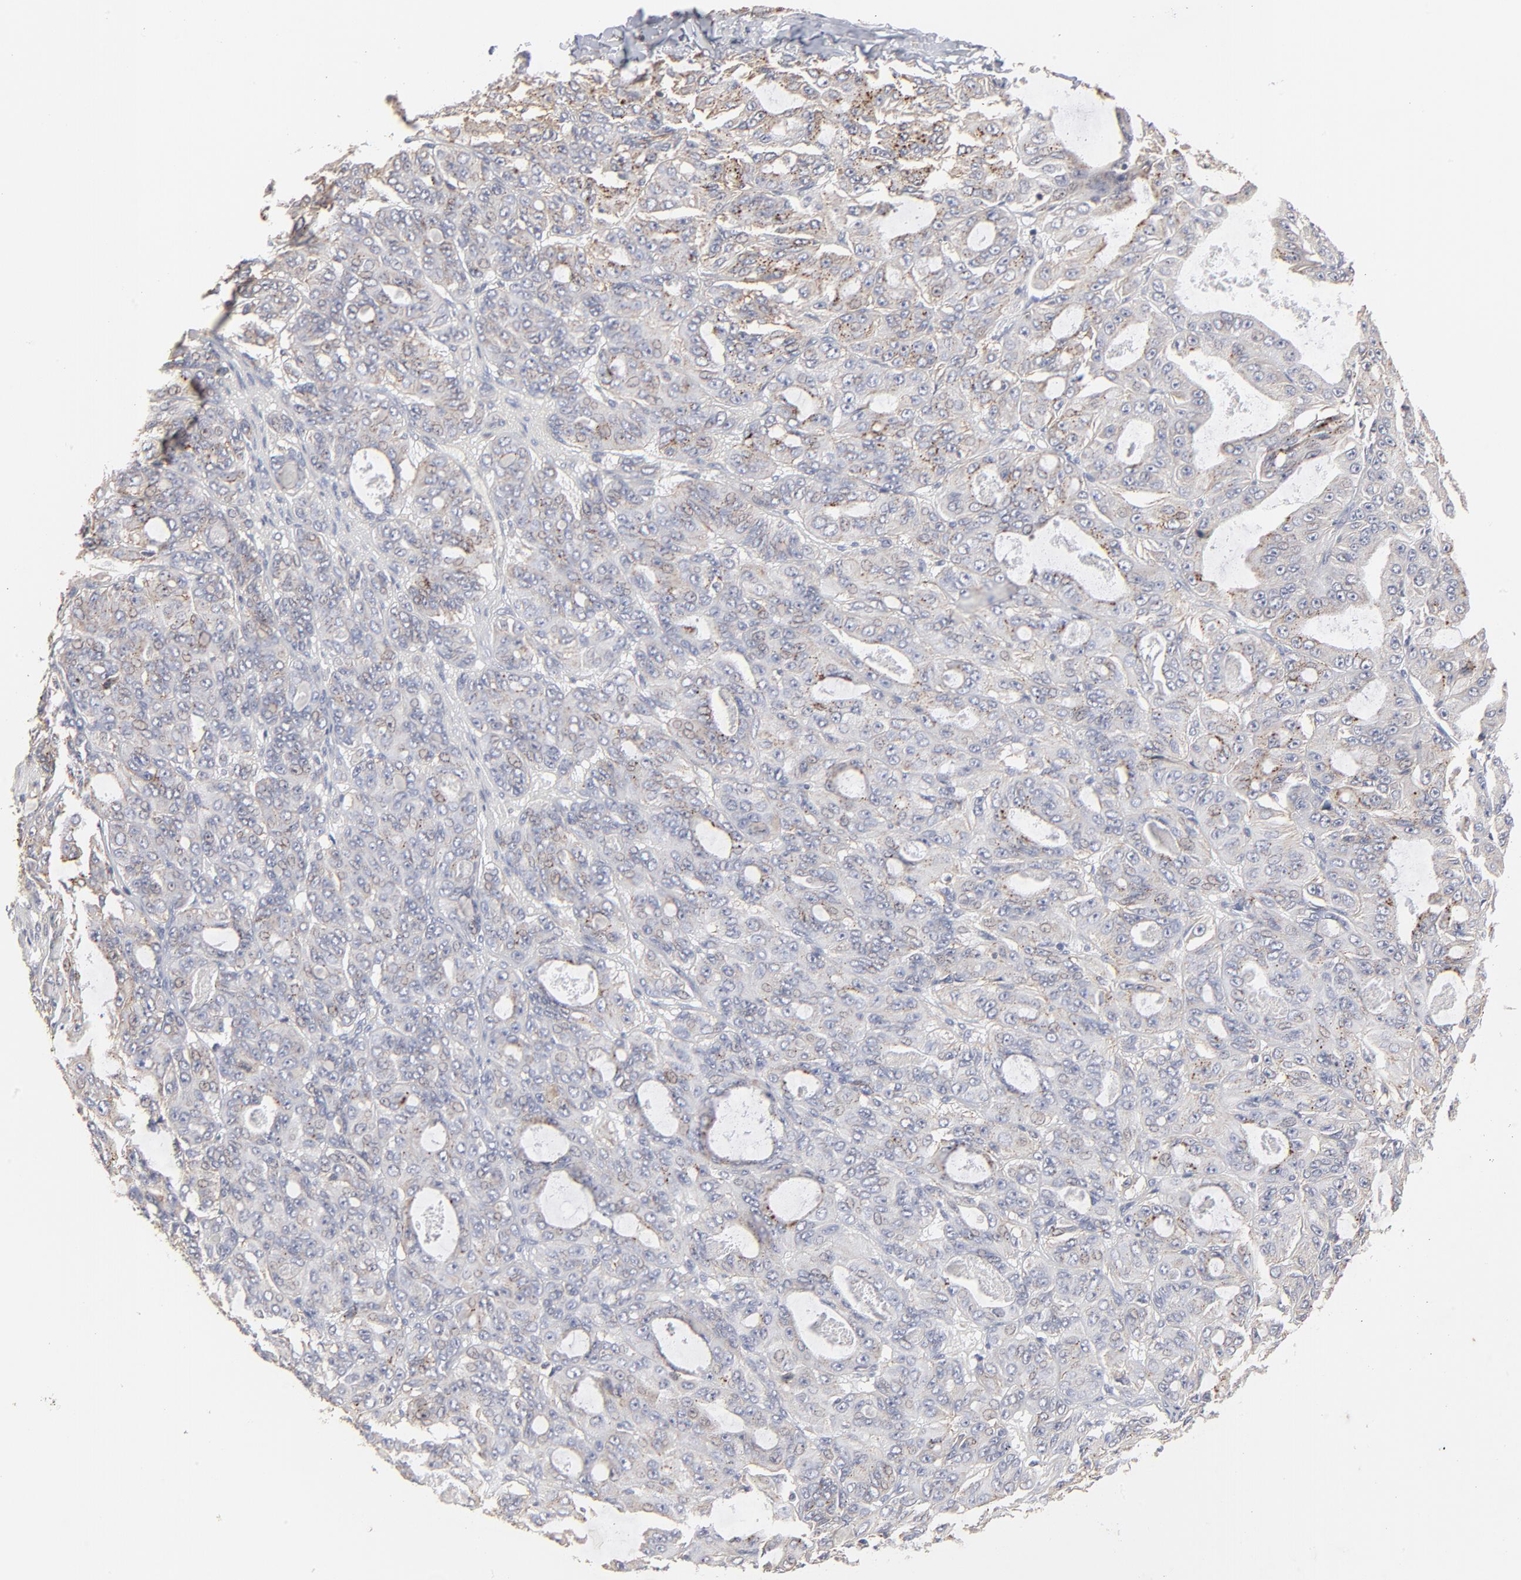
{"staining": {"intensity": "weak", "quantity": "<25%", "location": "cytoplasmic/membranous"}, "tissue": "ovarian cancer", "cell_type": "Tumor cells", "image_type": "cancer", "snomed": [{"axis": "morphology", "description": "Carcinoma, endometroid"}, {"axis": "topography", "description": "Ovary"}], "caption": "Protein analysis of ovarian cancer reveals no significant expression in tumor cells. (Immunohistochemistry (ihc), brightfield microscopy, high magnification).", "gene": "RNF213", "patient": {"sex": "female", "age": 61}}